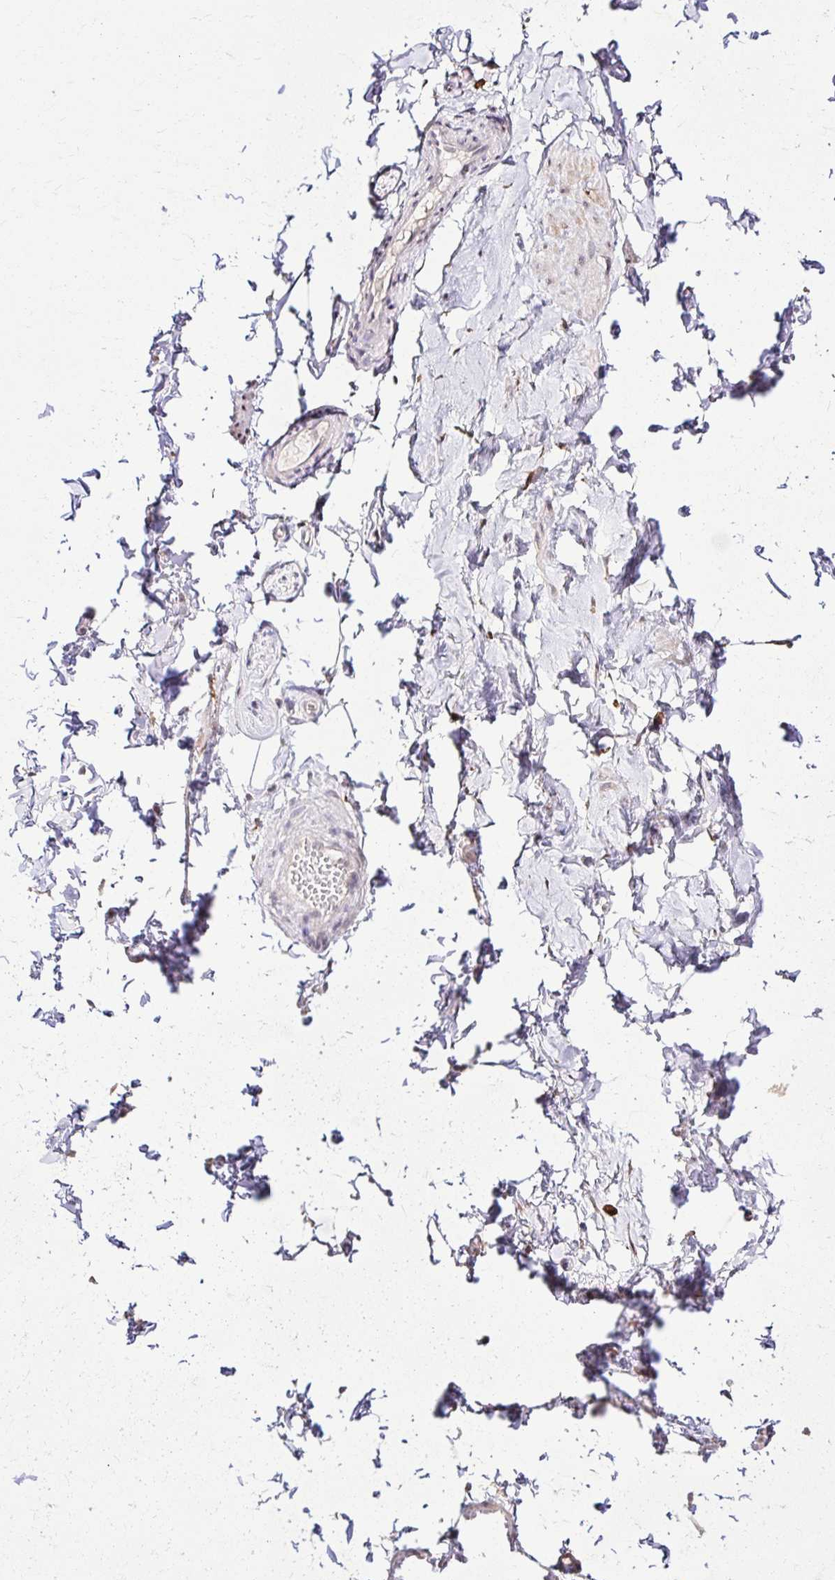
{"staining": {"intensity": "negative", "quantity": "none", "location": "none"}, "tissue": "adipose tissue", "cell_type": "Adipocytes", "image_type": "normal", "snomed": [{"axis": "morphology", "description": "Normal tissue, NOS"}, {"axis": "topography", "description": "Epididymis, spermatic cord, NOS"}, {"axis": "topography", "description": "Epididymis"}, {"axis": "topography", "description": "Peripheral nerve tissue"}], "caption": "IHC of benign adipose tissue exhibits no staining in adipocytes.", "gene": "KIAA1210", "patient": {"sex": "male", "age": 29}}